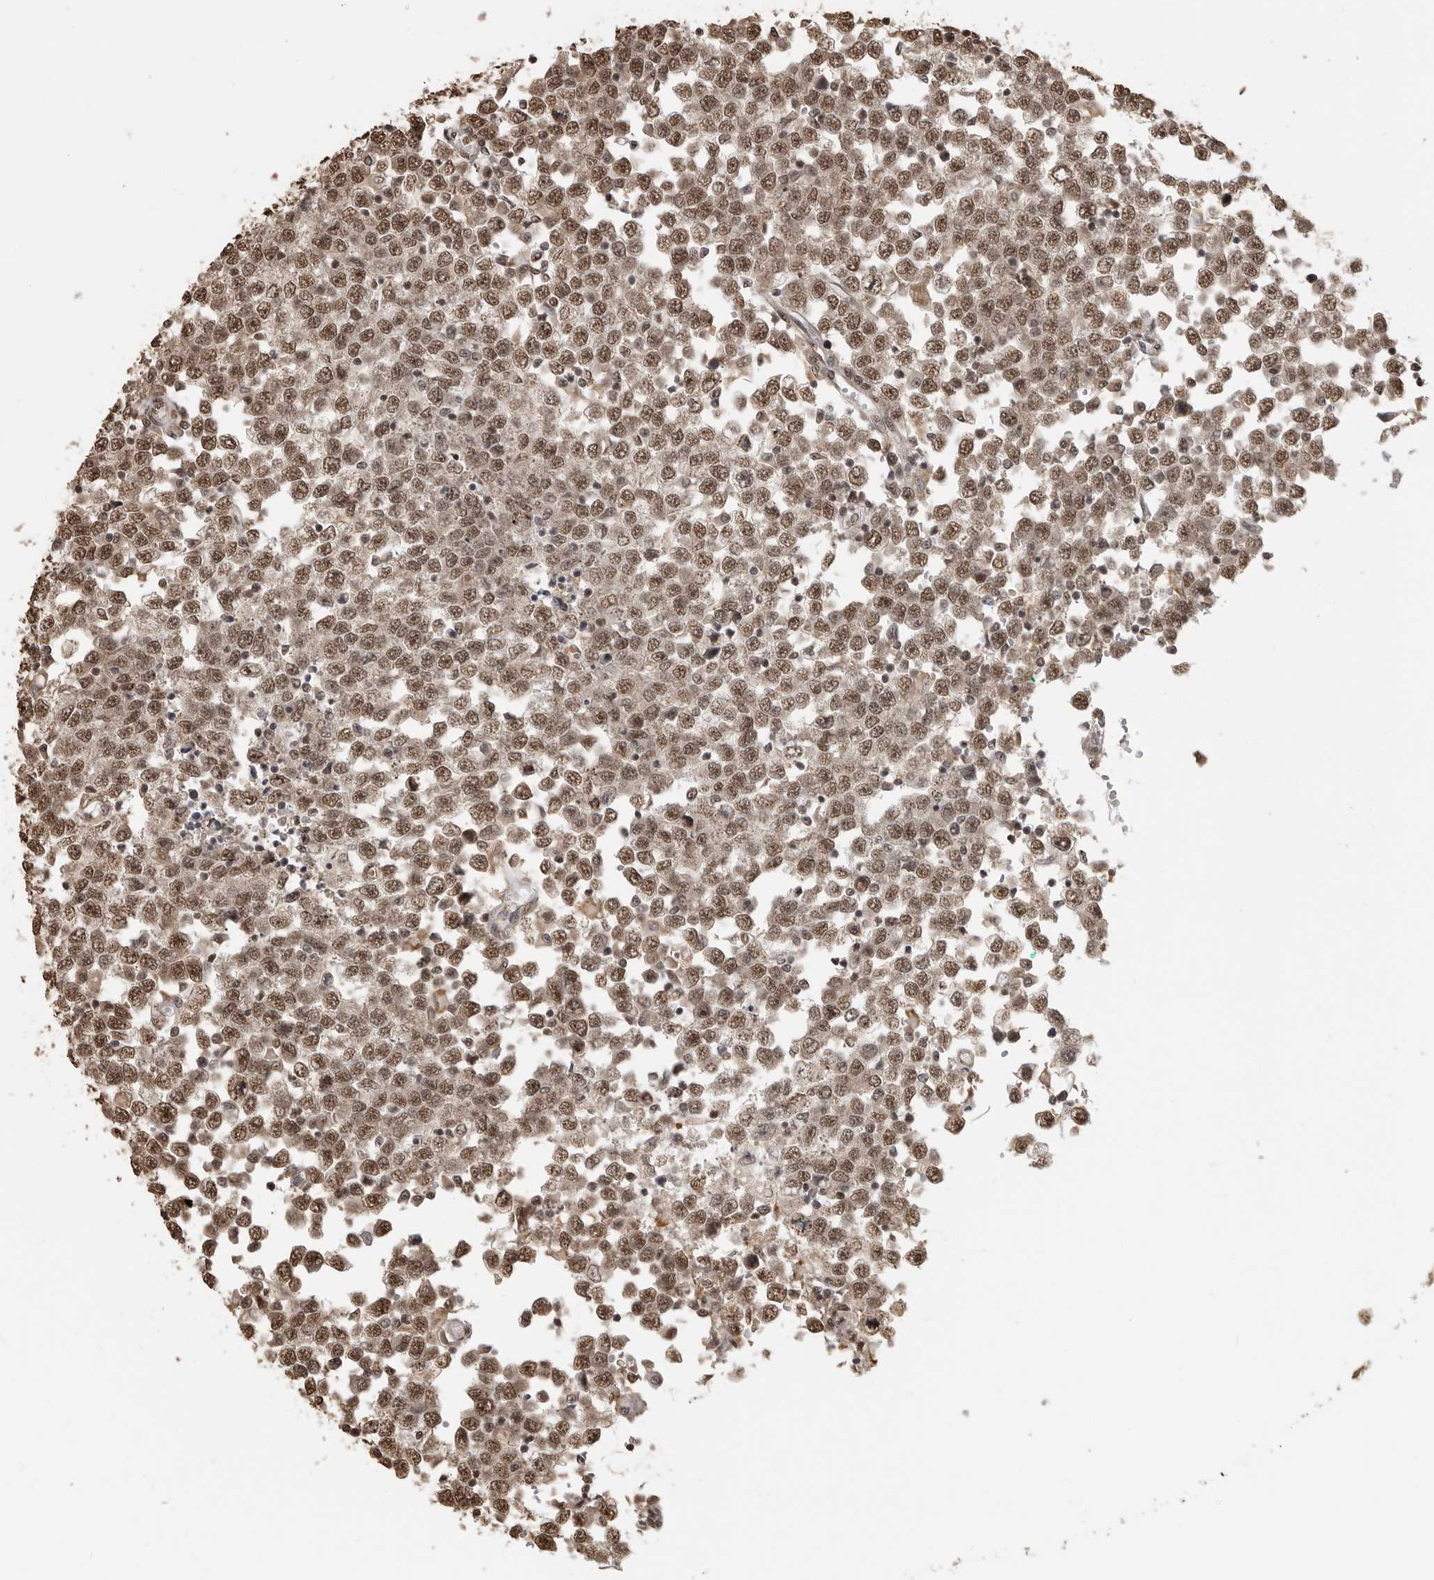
{"staining": {"intensity": "moderate", "quantity": ">75%", "location": "nuclear"}, "tissue": "testis cancer", "cell_type": "Tumor cells", "image_type": "cancer", "snomed": [{"axis": "morphology", "description": "Seminoma, NOS"}, {"axis": "topography", "description": "Testis"}], "caption": "Human testis cancer stained with a protein marker exhibits moderate staining in tumor cells.", "gene": "CLOCK", "patient": {"sex": "male", "age": 65}}